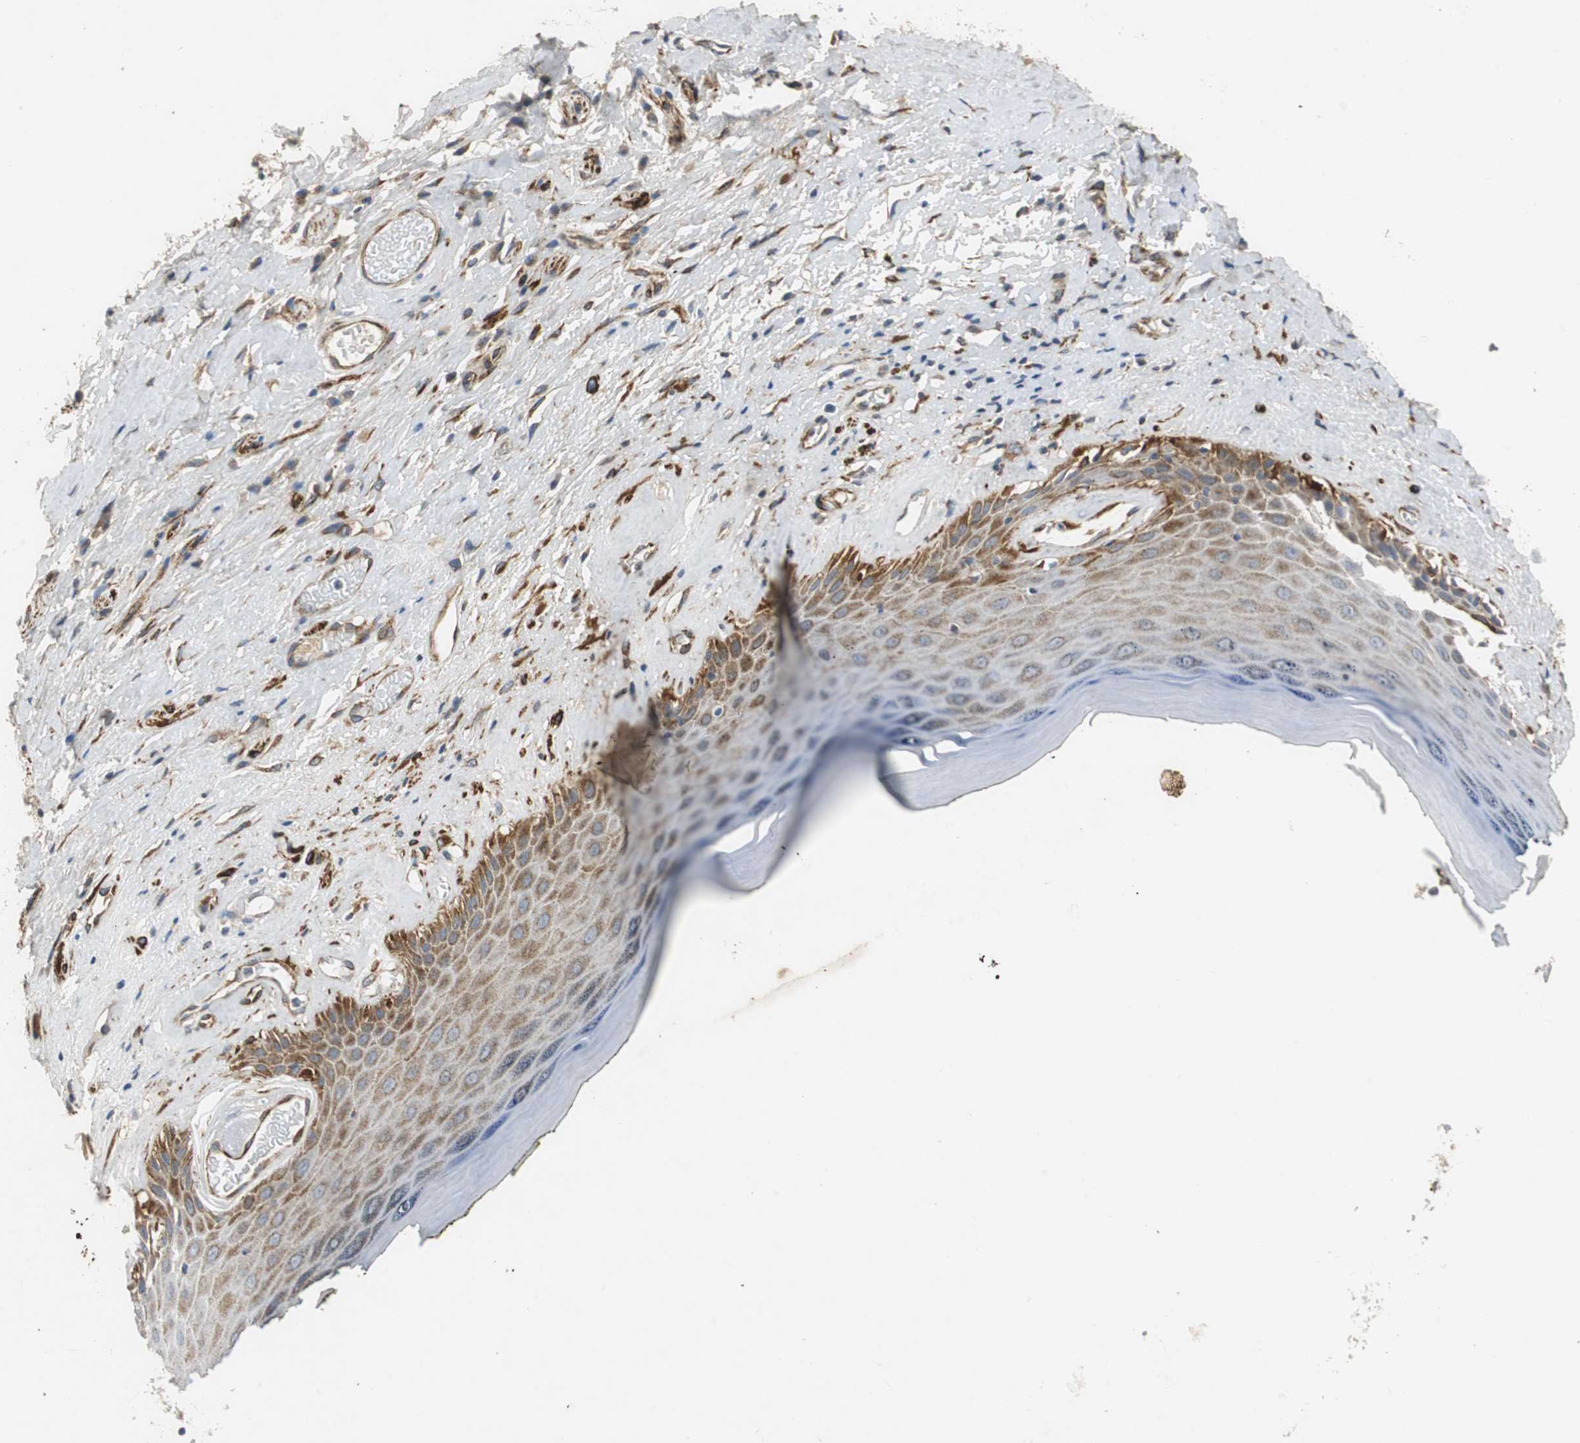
{"staining": {"intensity": "moderate", "quantity": ">75%", "location": "cytoplasmic/membranous"}, "tissue": "skin", "cell_type": "Epidermal cells", "image_type": "normal", "snomed": [{"axis": "morphology", "description": "Normal tissue, NOS"}, {"axis": "morphology", "description": "Inflammation, NOS"}, {"axis": "topography", "description": "Vulva"}], "caption": "Protein staining of unremarkable skin demonstrates moderate cytoplasmic/membranous staining in about >75% of epidermal cells. Using DAB (brown) and hematoxylin (blue) stains, captured at high magnification using brightfield microscopy.", "gene": "ISCU", "patient": {"sex": "female", "age": 84}}